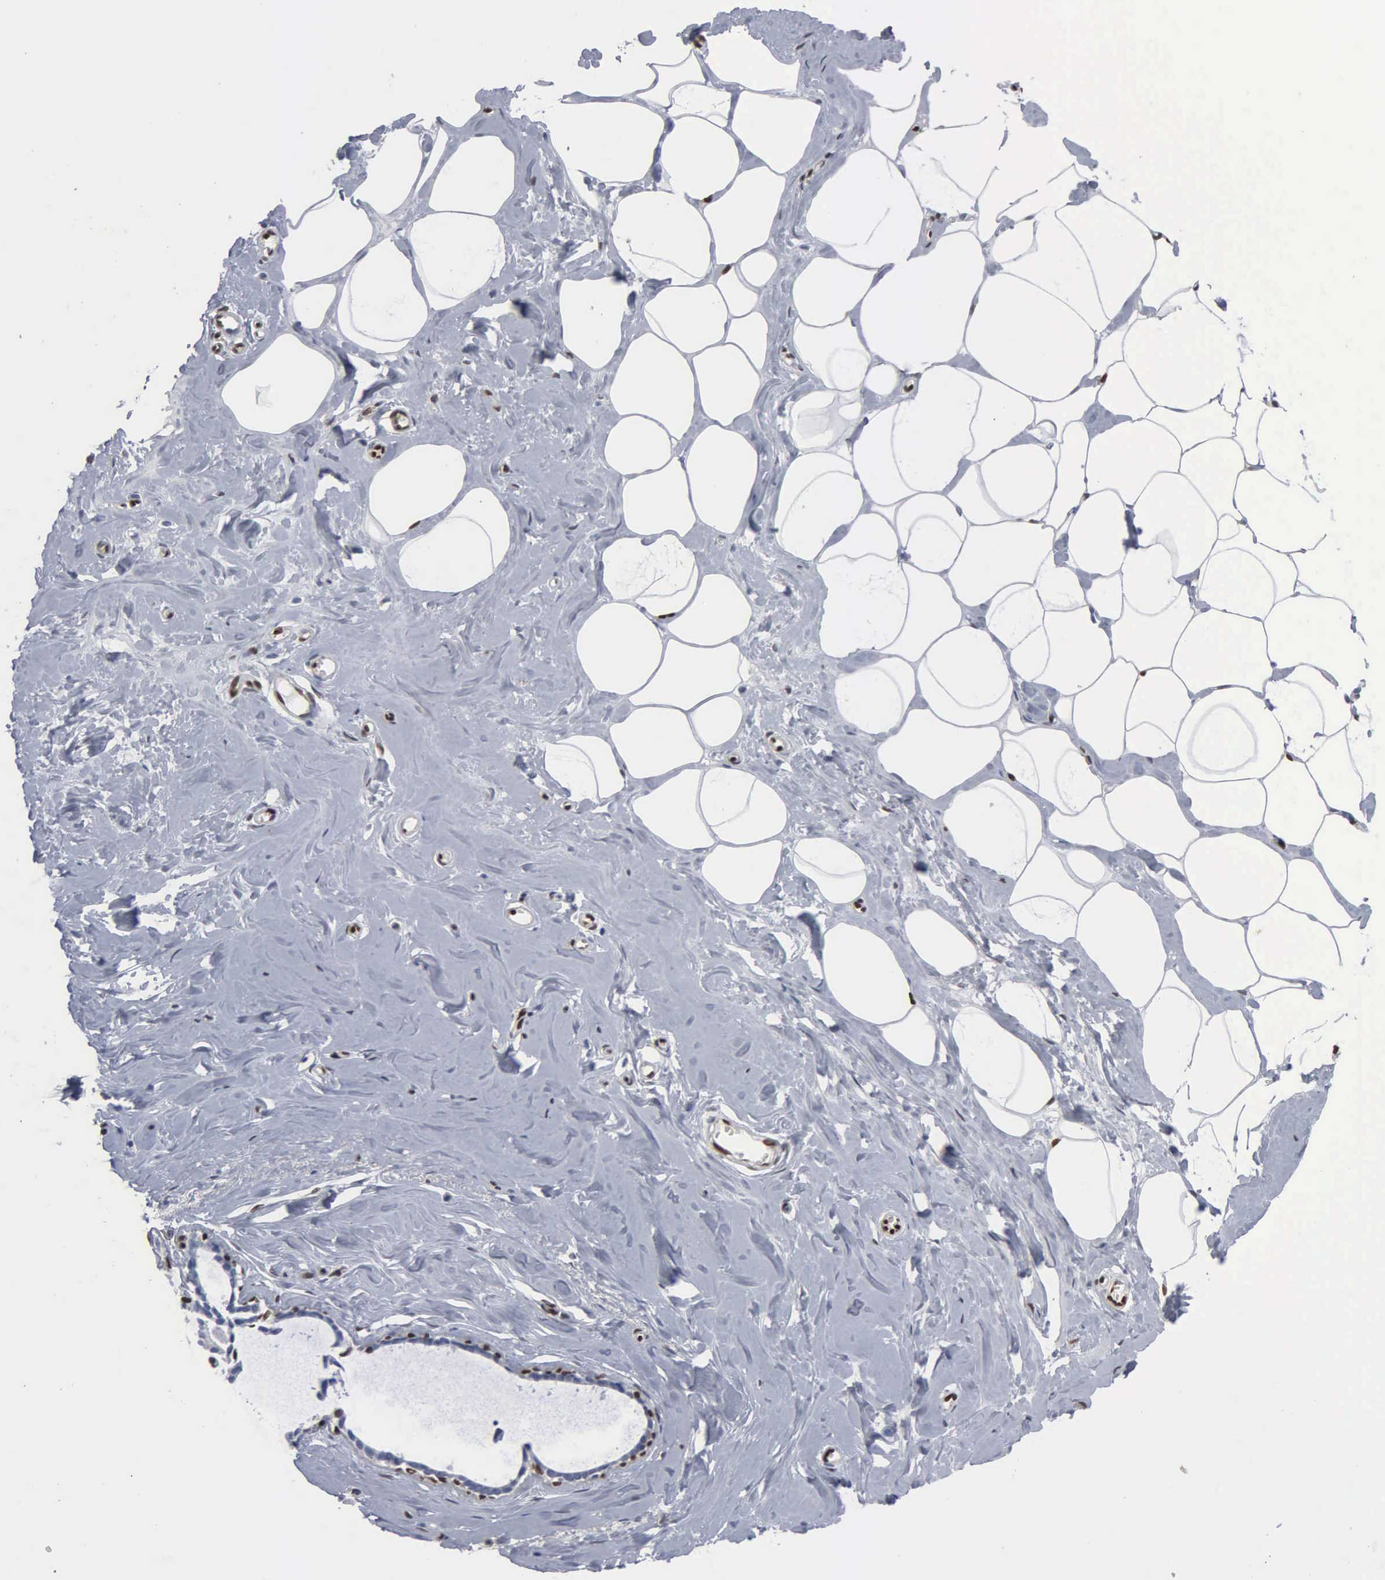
{"staining": {"intensity": "moderate", "quantity": ">75%", "location": "nuclear"}, "tissue": "breast", "cell_type": "Adipocytes", "image_type": "normal", "snomed": [{"axis": "morphology", "description": "Normal tissue, NOS"}, {"axis": "topography", "description": "Breast"}], "caption": "Immunohistochemical staining of normal human breast shows moderate nuclear protein staining in about >75% of adipocytes. Nuclei are stained in blue.", "gene": "FGF2", "patient": {"sex": "female", "age": 45}}